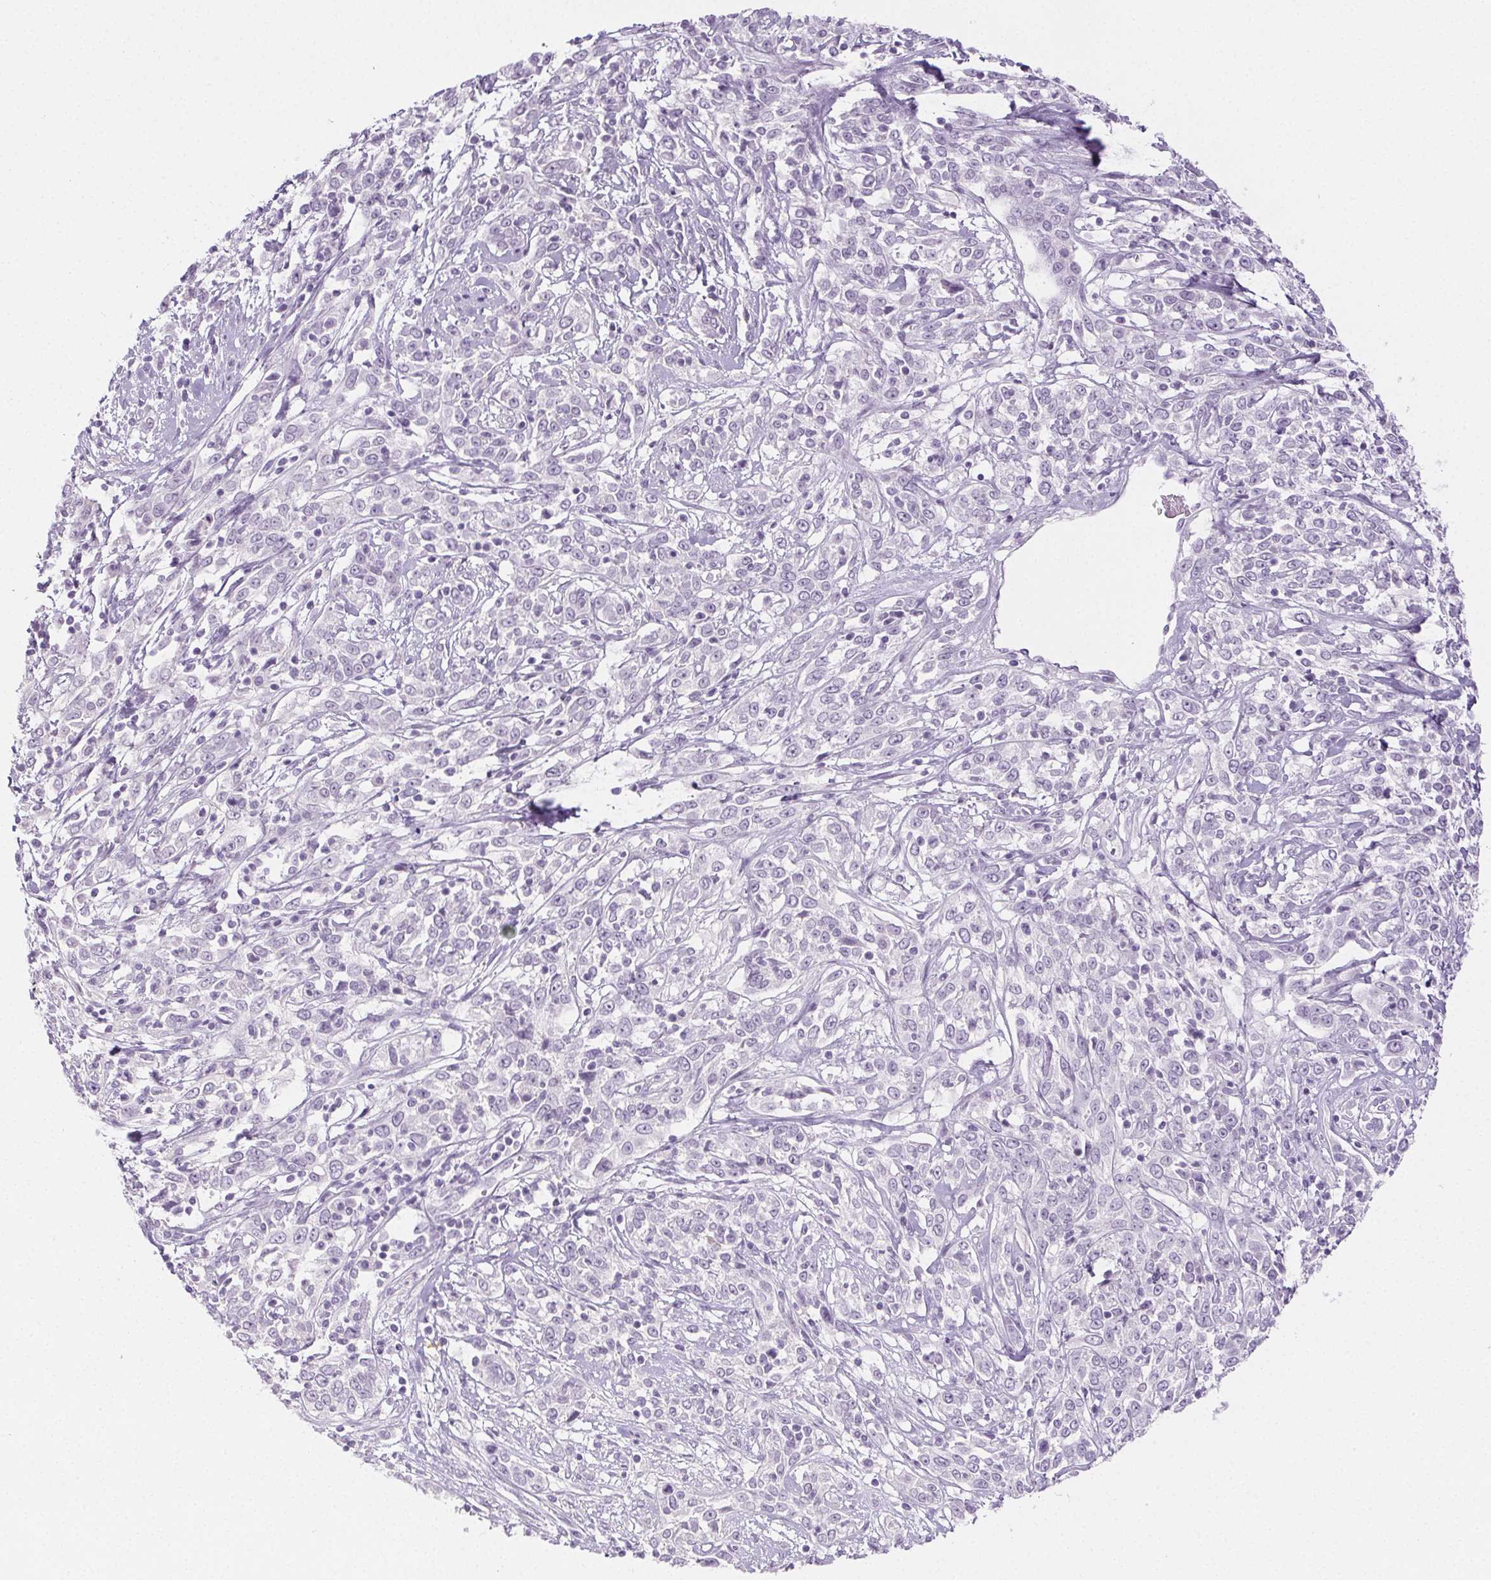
{"staining": {"intensity": "negative", "quantity": "none", "location": "none"}, "tissue": "cervical cancer", "cell_type": "Tumor cells", "image_type": "cancer", "snomed": [{"axis": "morphology", "description": "Adenocarcinoma, NOS"}, {"axis": "topography", "description": "Cervix"}], "caption": "Immunohistochemical staining of human adenocarcinoma (cervical) reveals no significant expression in tumor cells.", "gene": "PI3", "patient": {"sex": "female", "age": 40}}